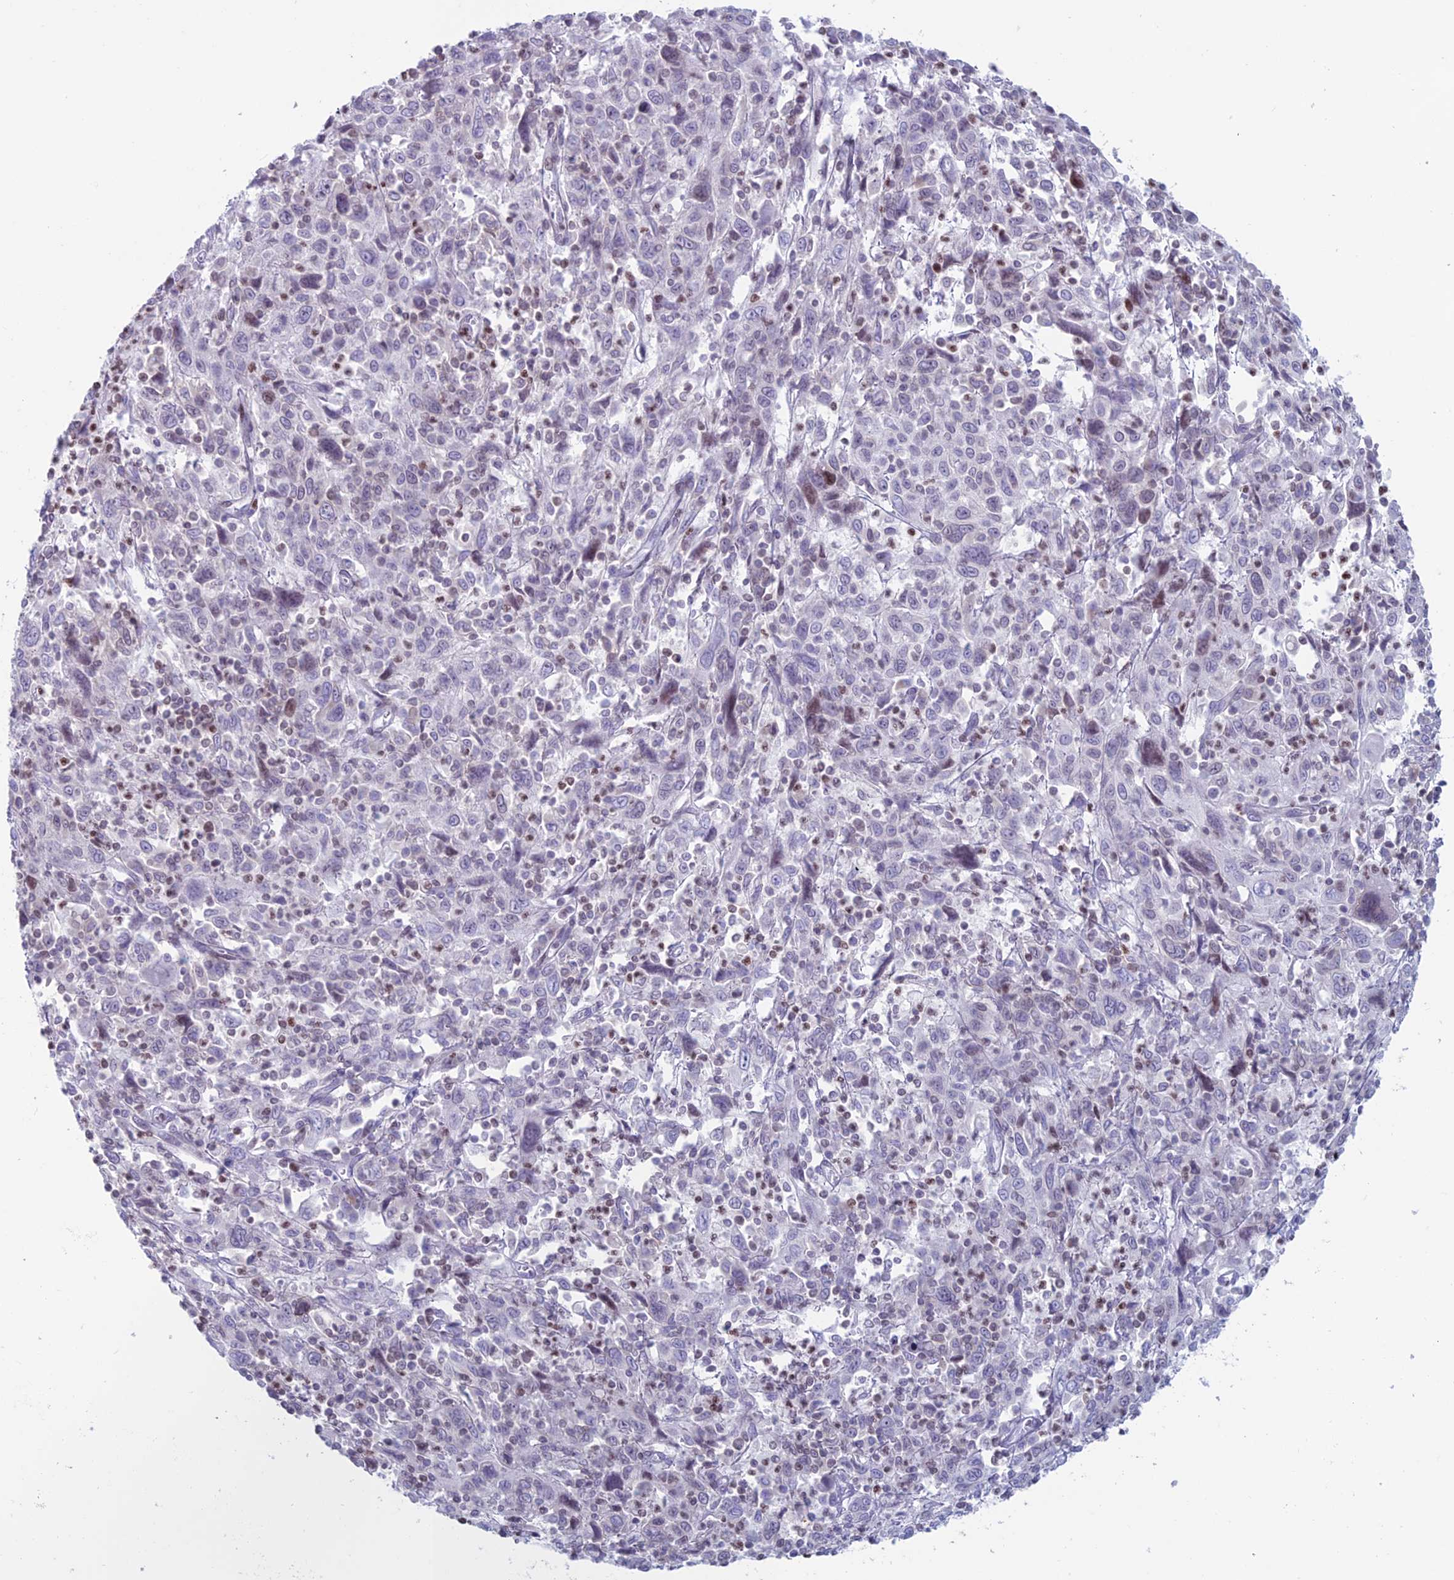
{"staining": {"intensity": "negative", "quantity": "none", "location": "none"}, "tissue": "cervical cancer", "cell_type": "Tumor cells", "image_type": "cancer", "snomed": [{"axis": "morphology", "description": "Squamous cell carcinoma, NOS"}, {"axis": "topography", "description": "Cervix"}], "caption": "This is an immunohistochemistry (IHC) histopathology image of cervical cancer (squamous cell carcinoma). There is no positivity in tumor cells.", "gene": "CERS6", "patient": {"sex": "female", "age": 46}}